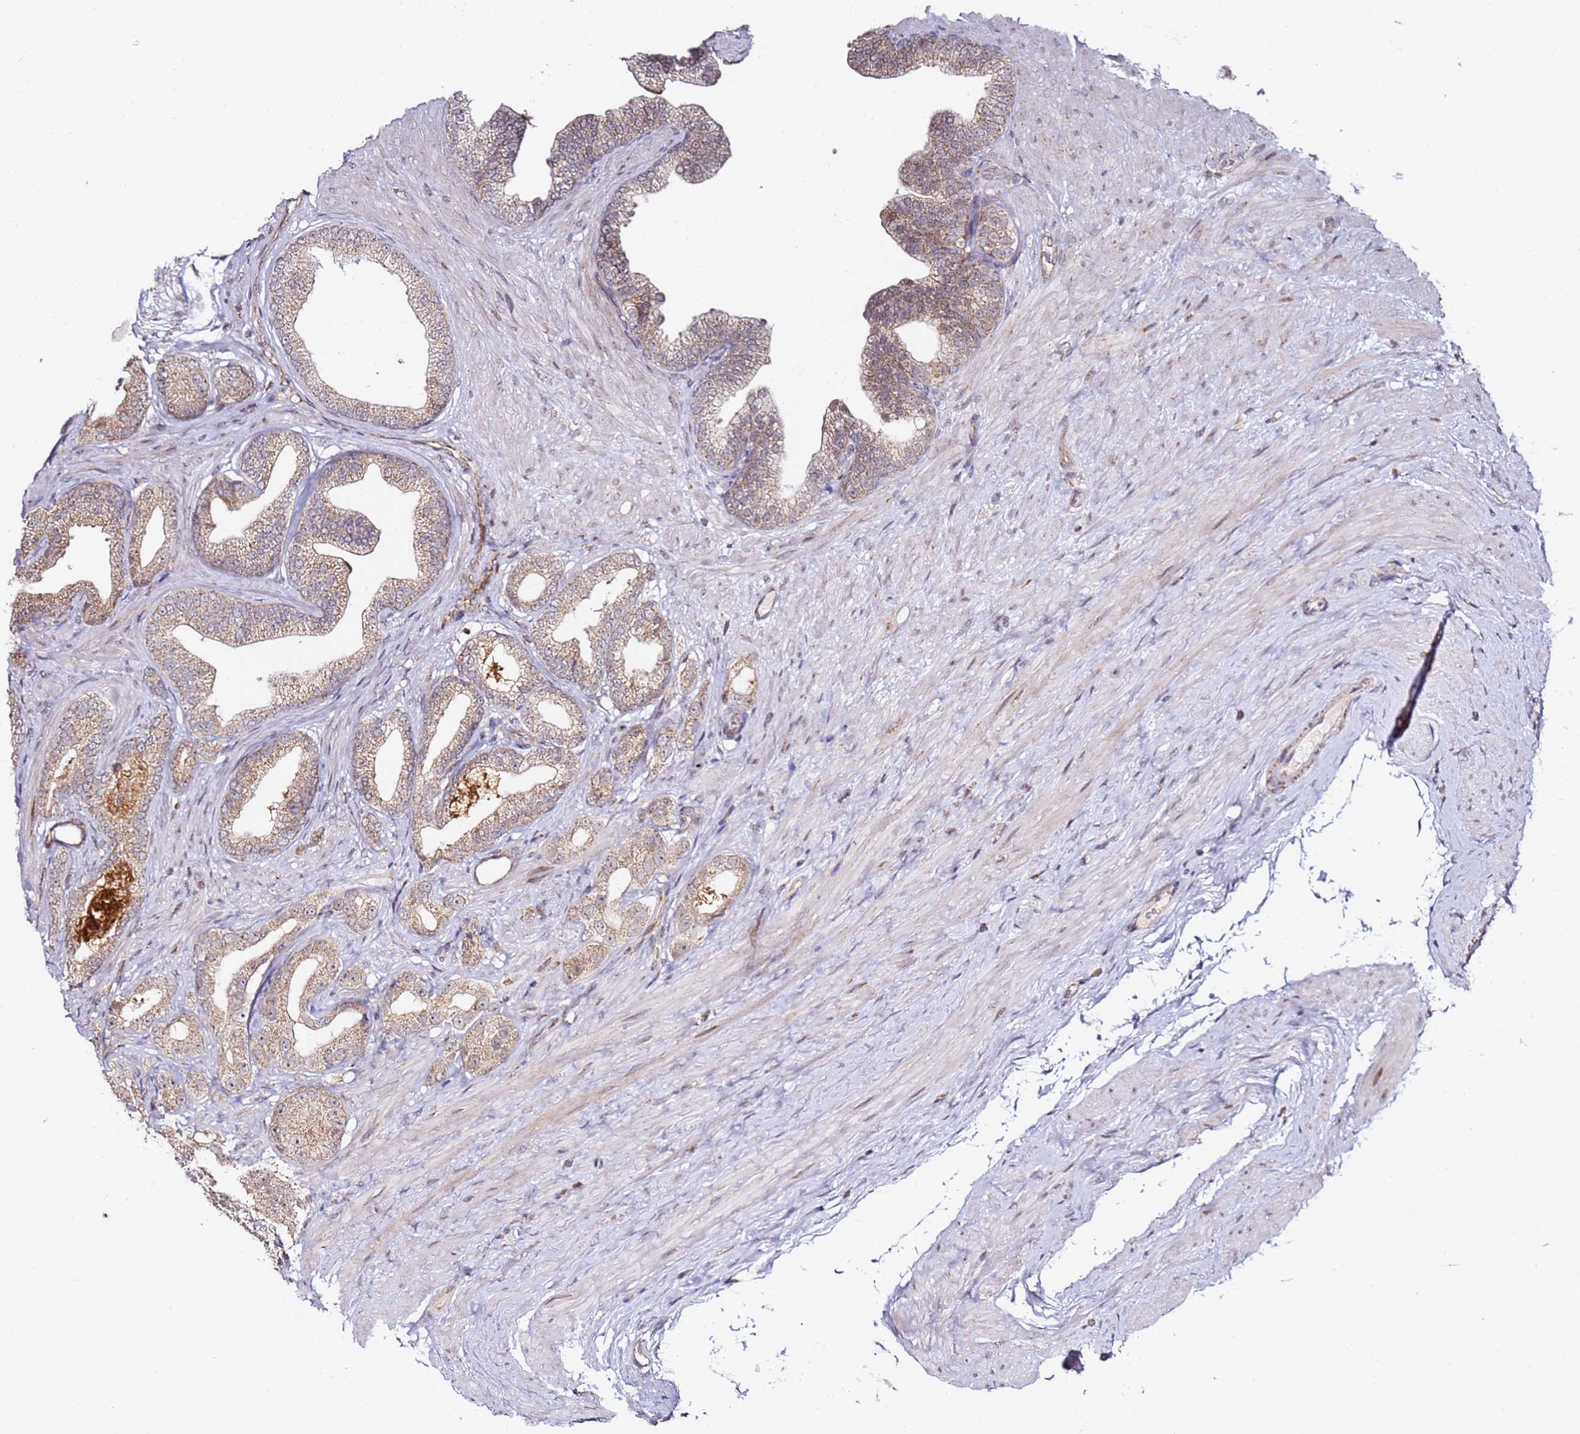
{"staining": {"intensity": "weak", "quantity": ">75%", "location": "cytoplasmic/membranous"}, "tissue": "prostate cancer", "cell_type": "Tumor cells", "image_type": "cancer", "snomed": [{"axis": "morphology", "description": "Adenocarcinoma, Low grade"}, {"axis": "topography", "description": "Prostate"}], "caption": "Adenocarcinoma (low-grade) (prostate) stained with DAB (3,3'-diaminobenzidine) immunohistochemistry shows low levels of weak cytoplasmic/membranous expression in approximately >75% of tumor cells. The staining is performed using DAB (3,3'-diaminobenzidine) brown chromogen to label protein expression. The nuclei are counter-stained blue using hematoxylin.", "gene": "TP53AIP1", "patient": {"sex": "male", "age": 63}}